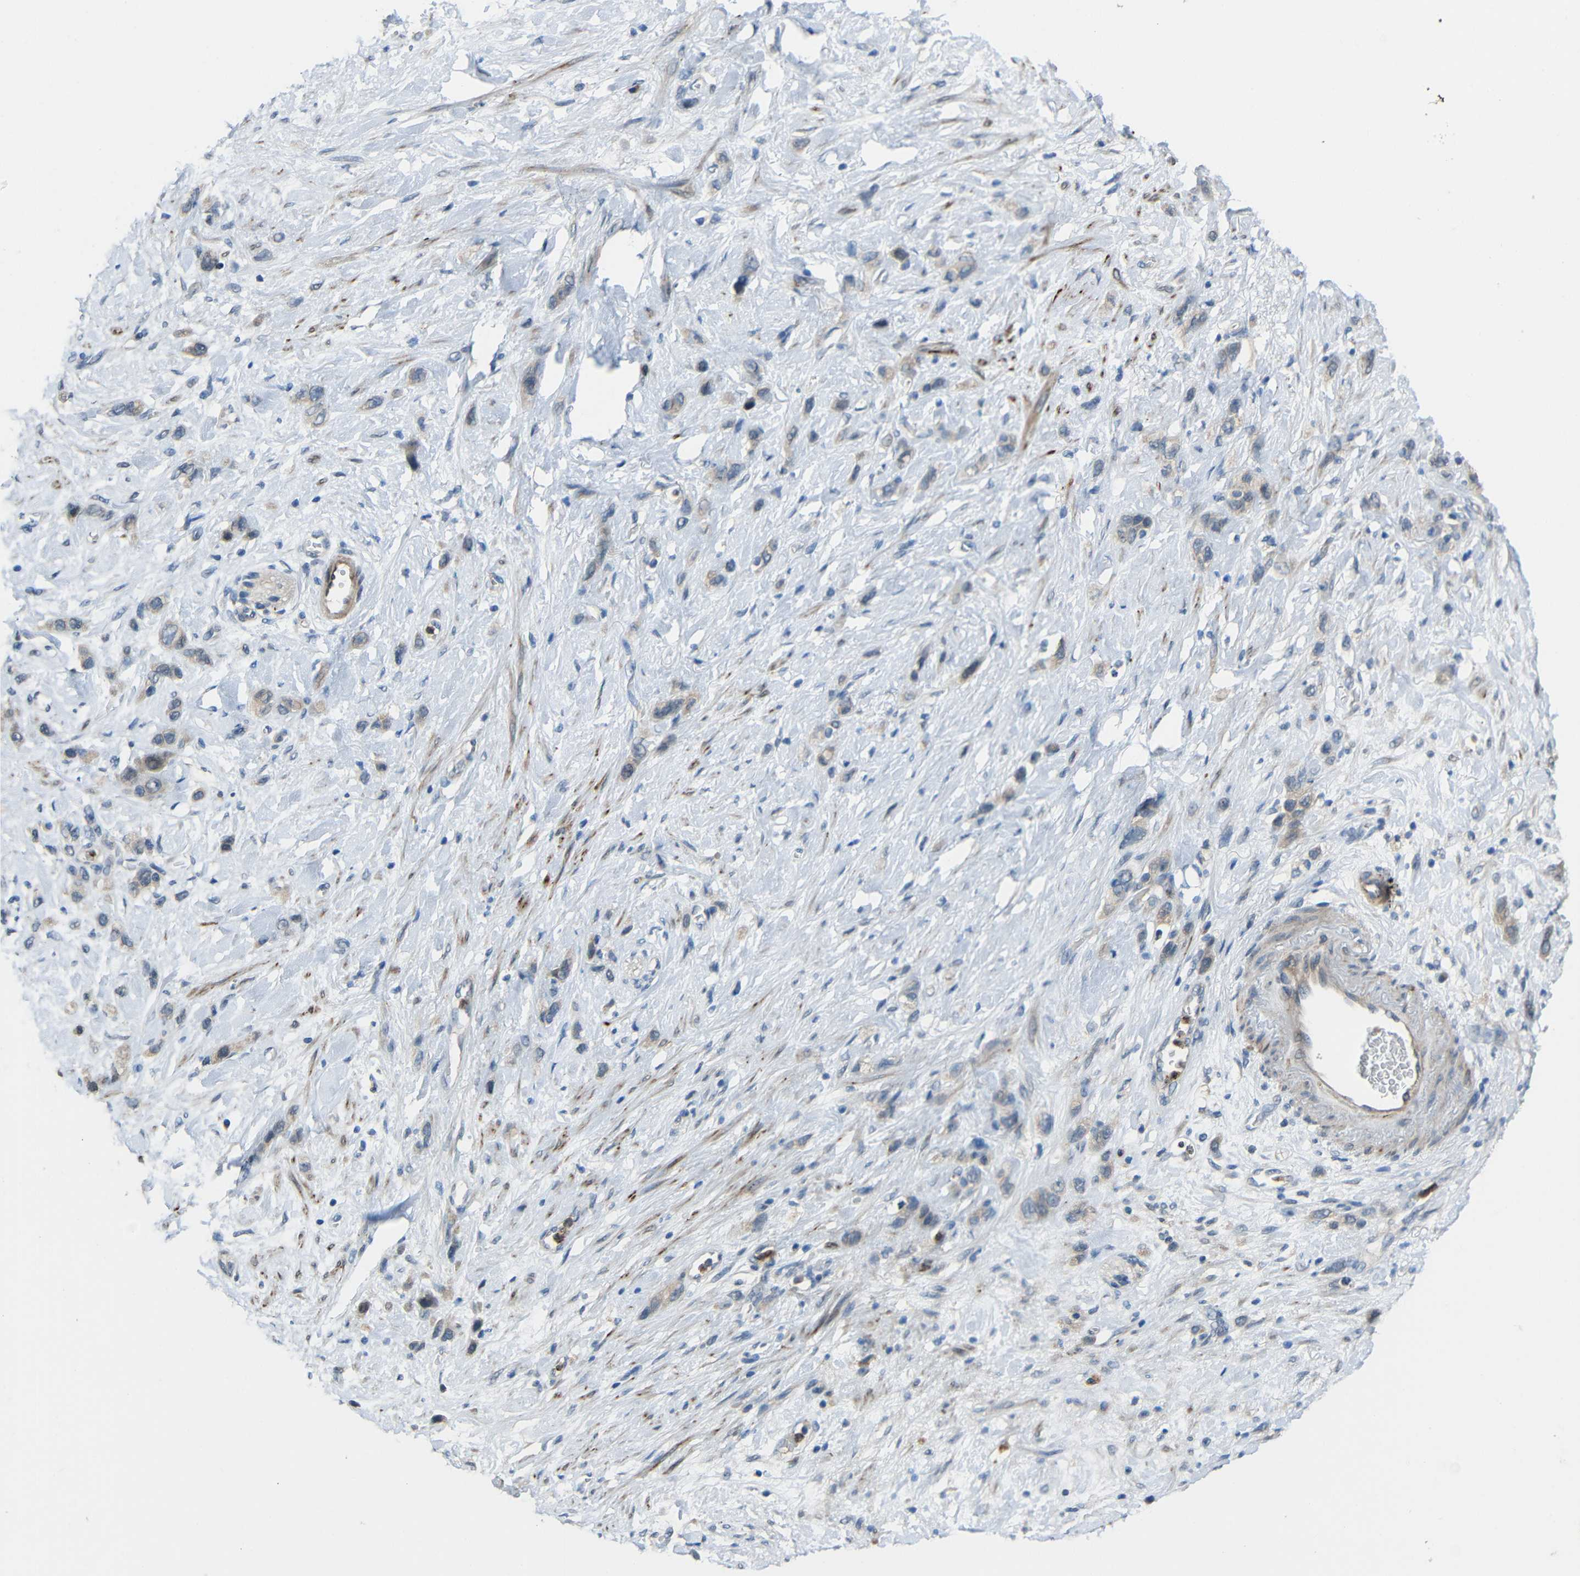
{"staining": {"intensity": "weak", "quantity": "<25%", "location": "cytoplasmic/membranous"}, "tissue": "stomach cancer", "cell_type": "Tumor cells", "image_type": "cancer", "snomed": [{"axis": "morphology", "description": "Adenocarcinoma, NOS"}, {"axis": "morphology", "description": "Adenocarcinoma, High grade"}, {"axis": "topography", "description": "Stomach, upper"}, {"axis": "topography", "description": "Stomach, lower"}], "caption": "Tumor cells are negative for protein expression in human stomach cancer.", "gene": "STBD1", "patient": {"sex": "female", "age": 65}}